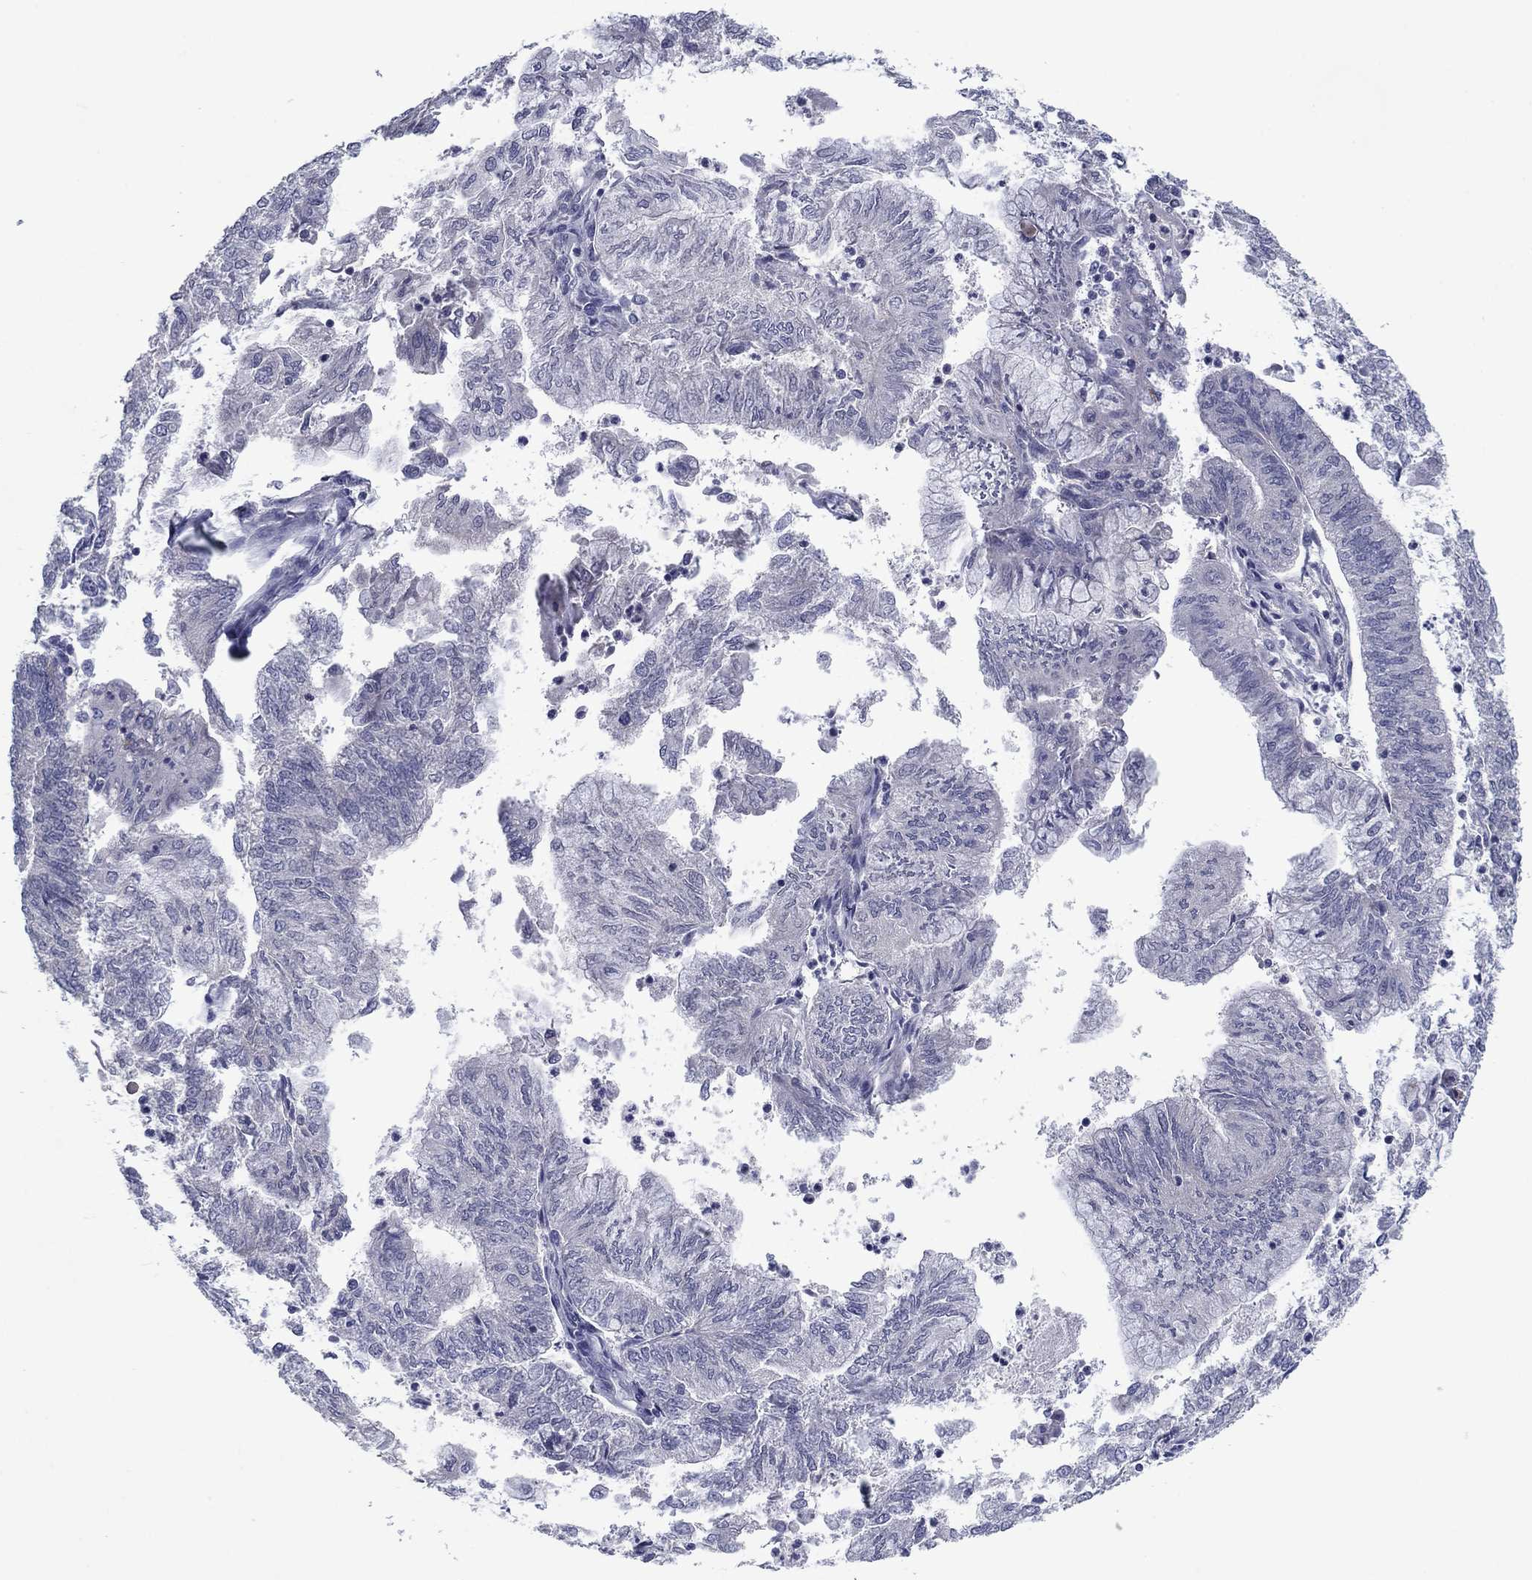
{"staining": {"intensity": "negative", "quantity": "none", "location": "none"}, "tissue": "endometrial cancer", "cell_type": "Tumor cells", "image_type": "cancer", "snomed": [{"axis": "morphology", "description": "Adenocarcinoma, NOS"}, {"axis": "topography", "description": "Endometrium"}], "caption": "IHC micrograph of endometrial cancer (adenocarcinoma) stained for a protein (brown), which shows no expression in tumor cells.", "gene": "GRHPR", "patient": {"sex": "female", "age": 59}}